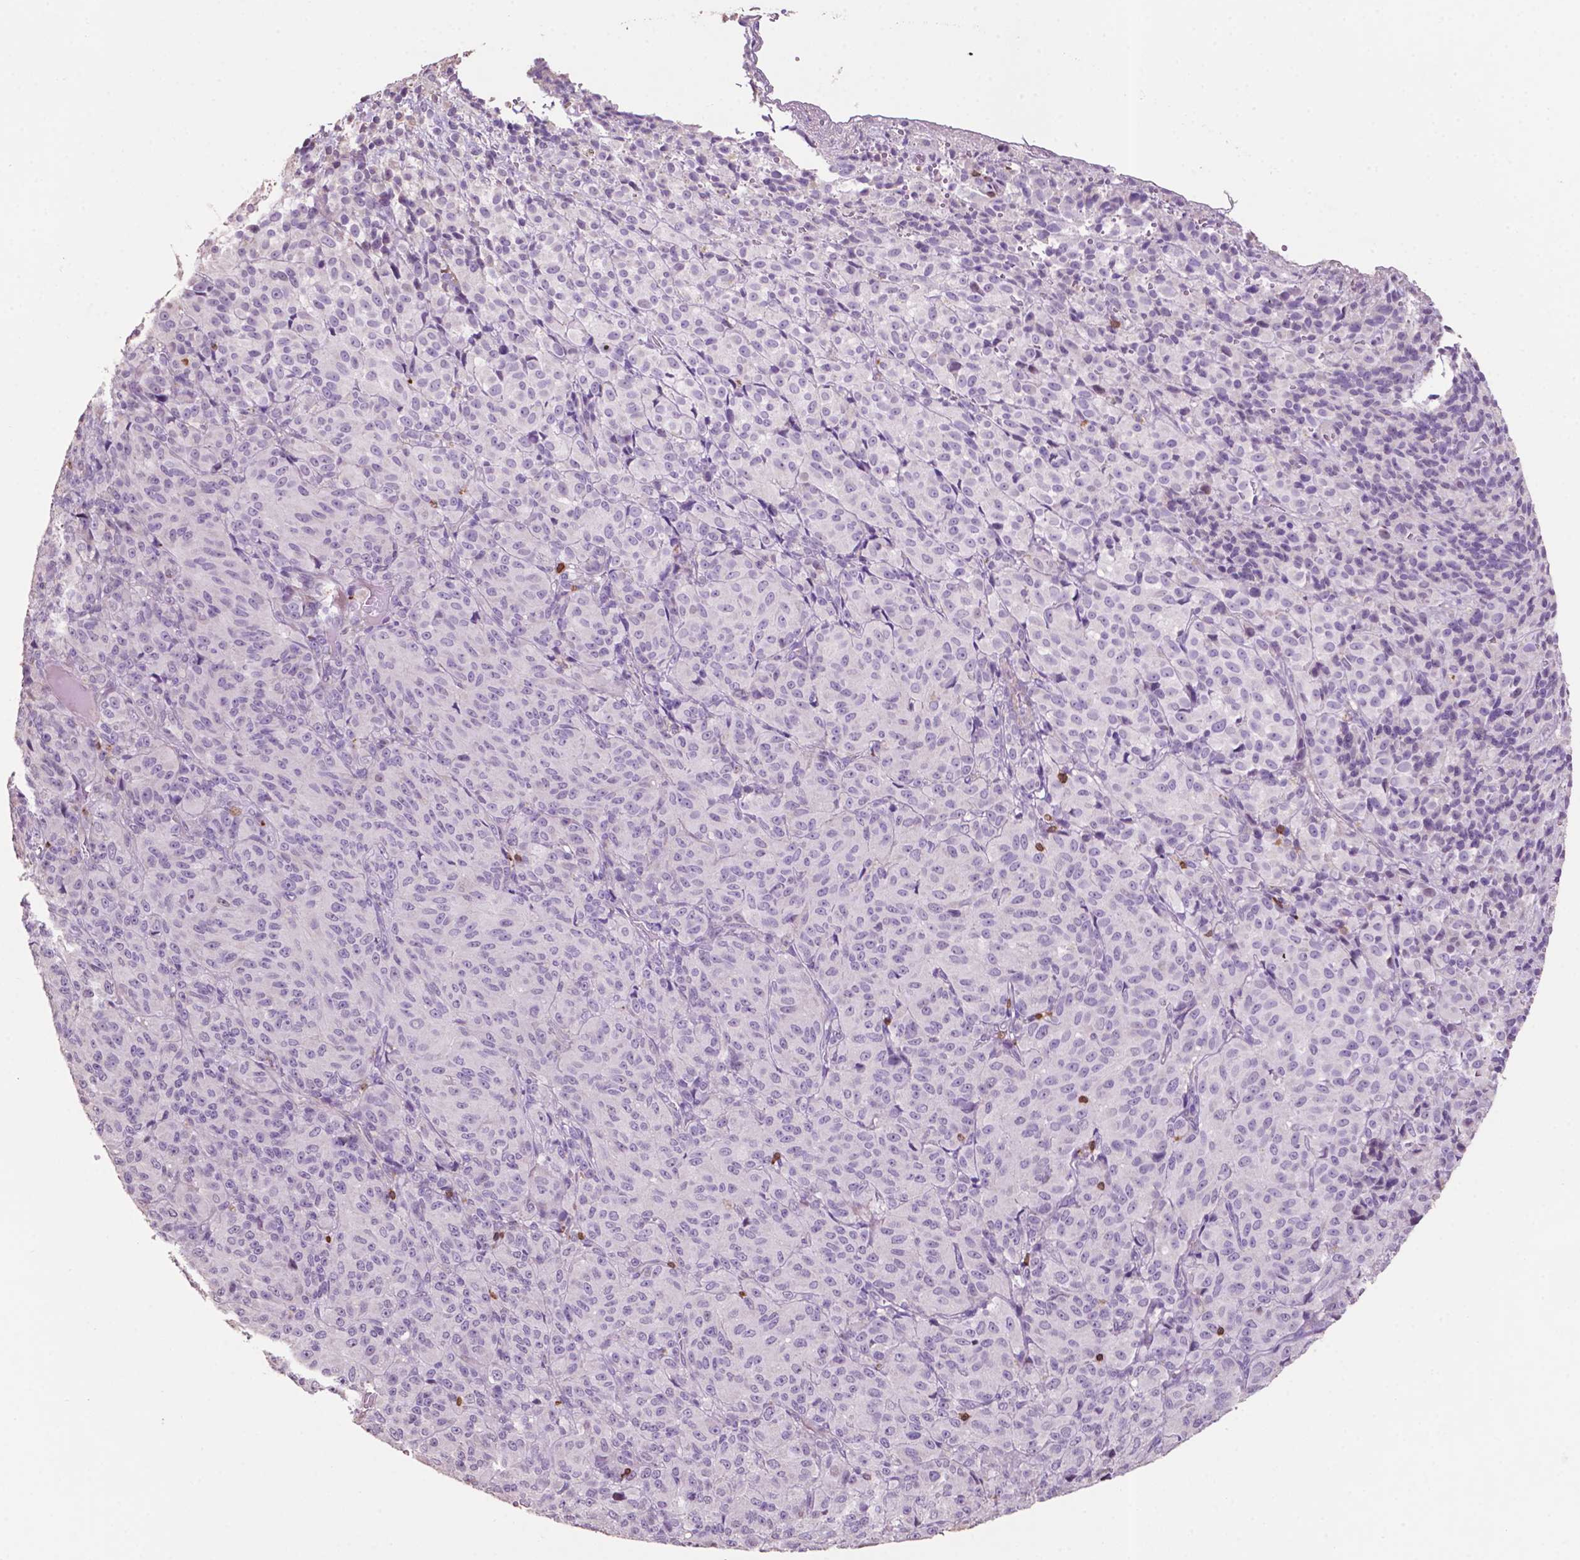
{"staining": {"intensity": "negative", "quantity": "none", "location": "none"}, "tissue": "melanoma", "cell_type": "Tumor cells", "image_type": "cancer", "snomed": [{"axis": "morphology", "description": "Malignant melanoma, Metastatic site"}, {"axis": "topography", "description": "Brain"}], "caption": "Human malignant melanoma (metastatic site) stained for a protein using immunohistochemistry reveals no positivity in tumor cells.", "gene": "TBC1D10C", "patient": {"sex": "female", "age": 56}}